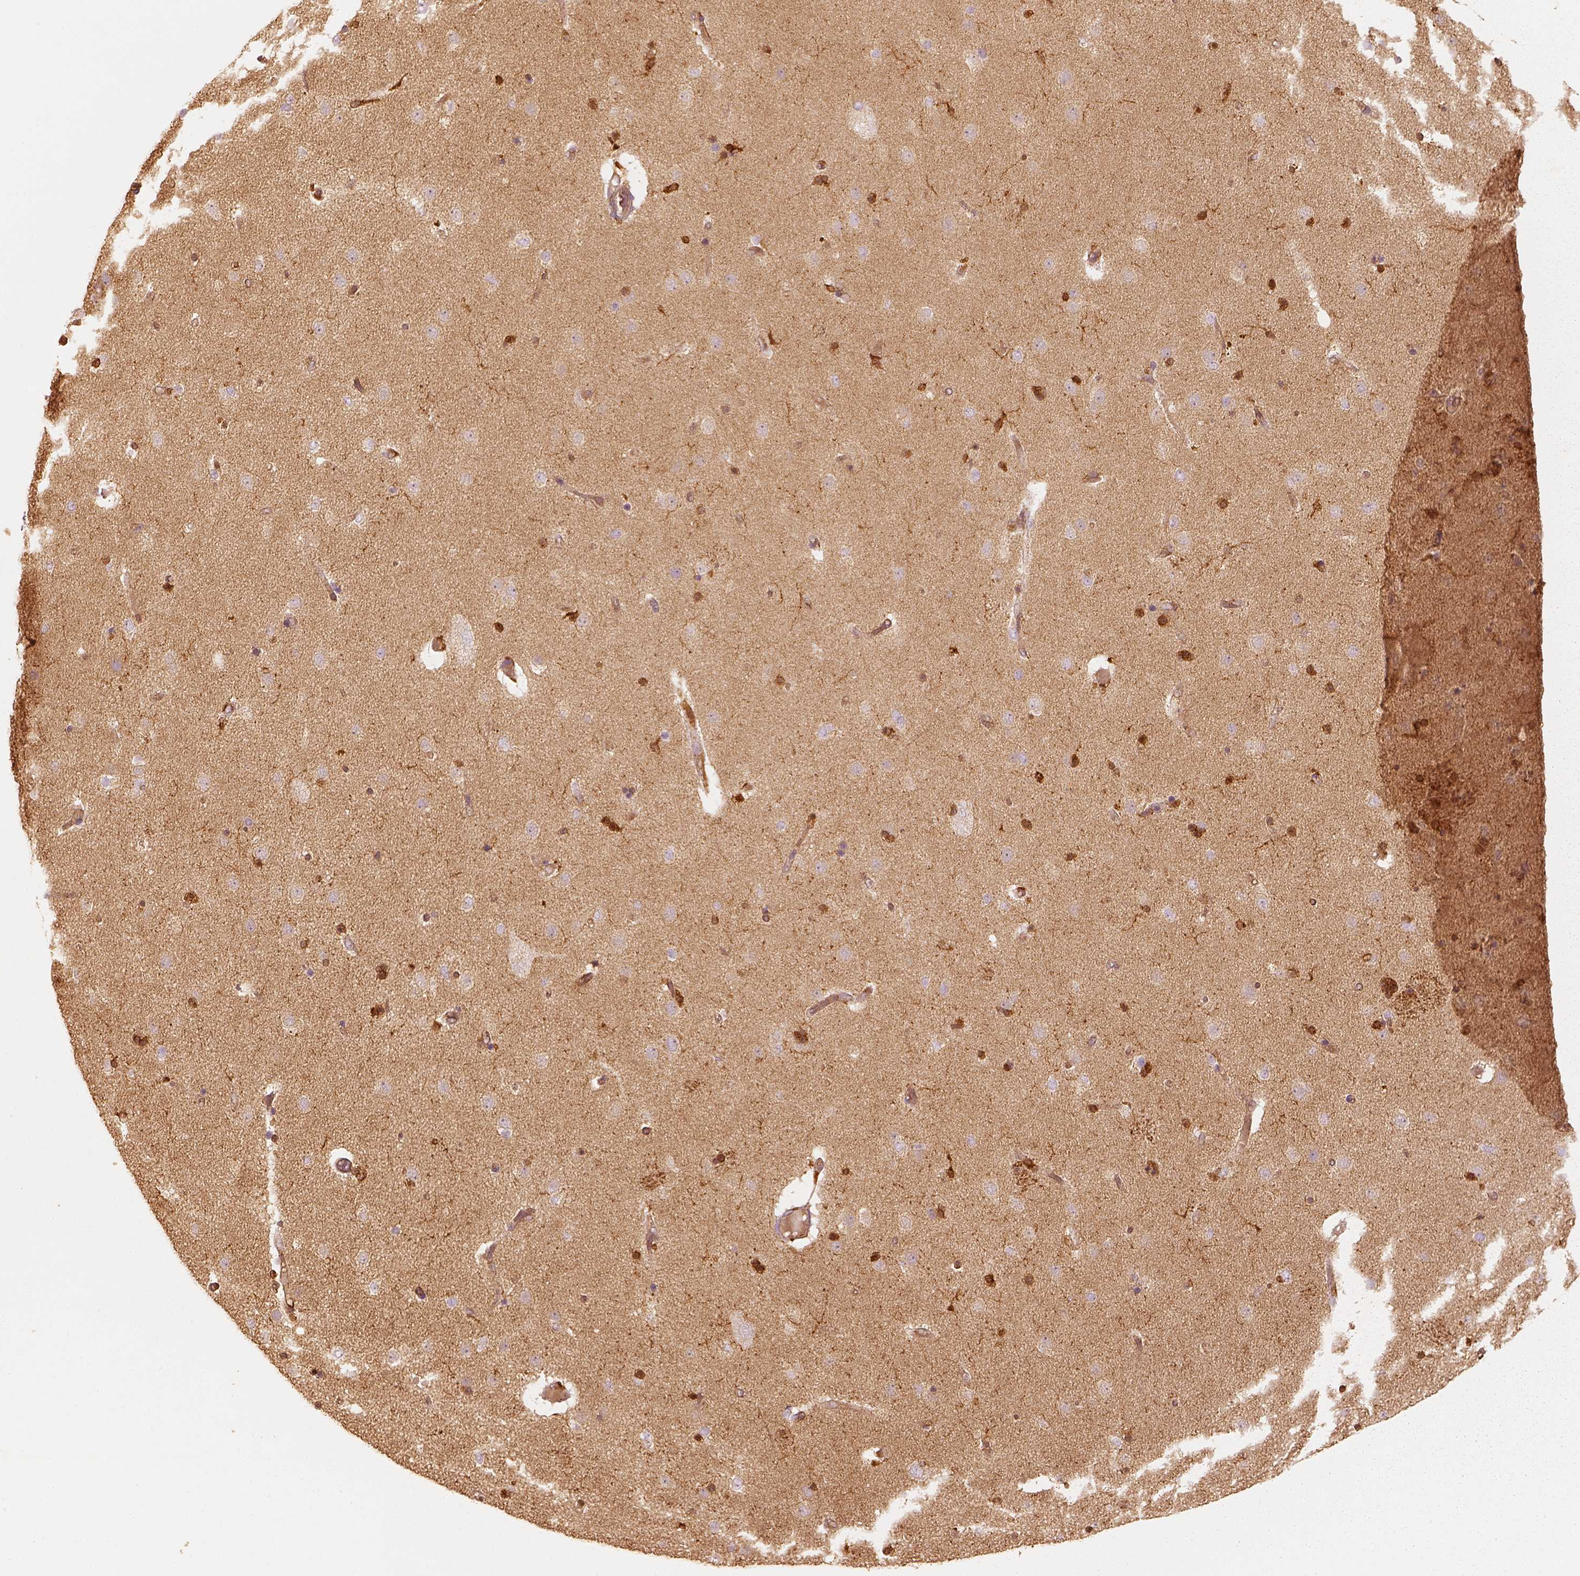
{"staining": {"intensity": "strong", "quantity": ">75%", "location": "cytoplasmic/membranous"}, "tissue": "caudate", "cell_type": "Glial cells", "image_type": "normal", "snomed": [{"axis": "morphology", "description": "Normal tissue, NOS"}, {"axis": "topography", "description": "Lateral ventricle wall"}], "caption": "High-power microscopy captured an immunohistochemistry micrograph of benign caudate, revealing strong cytoplasmic/membranous staining in approximately >75% of glial cells.", "gene": "FSCN1", "patient": {"sex": "female", "age": 71}}